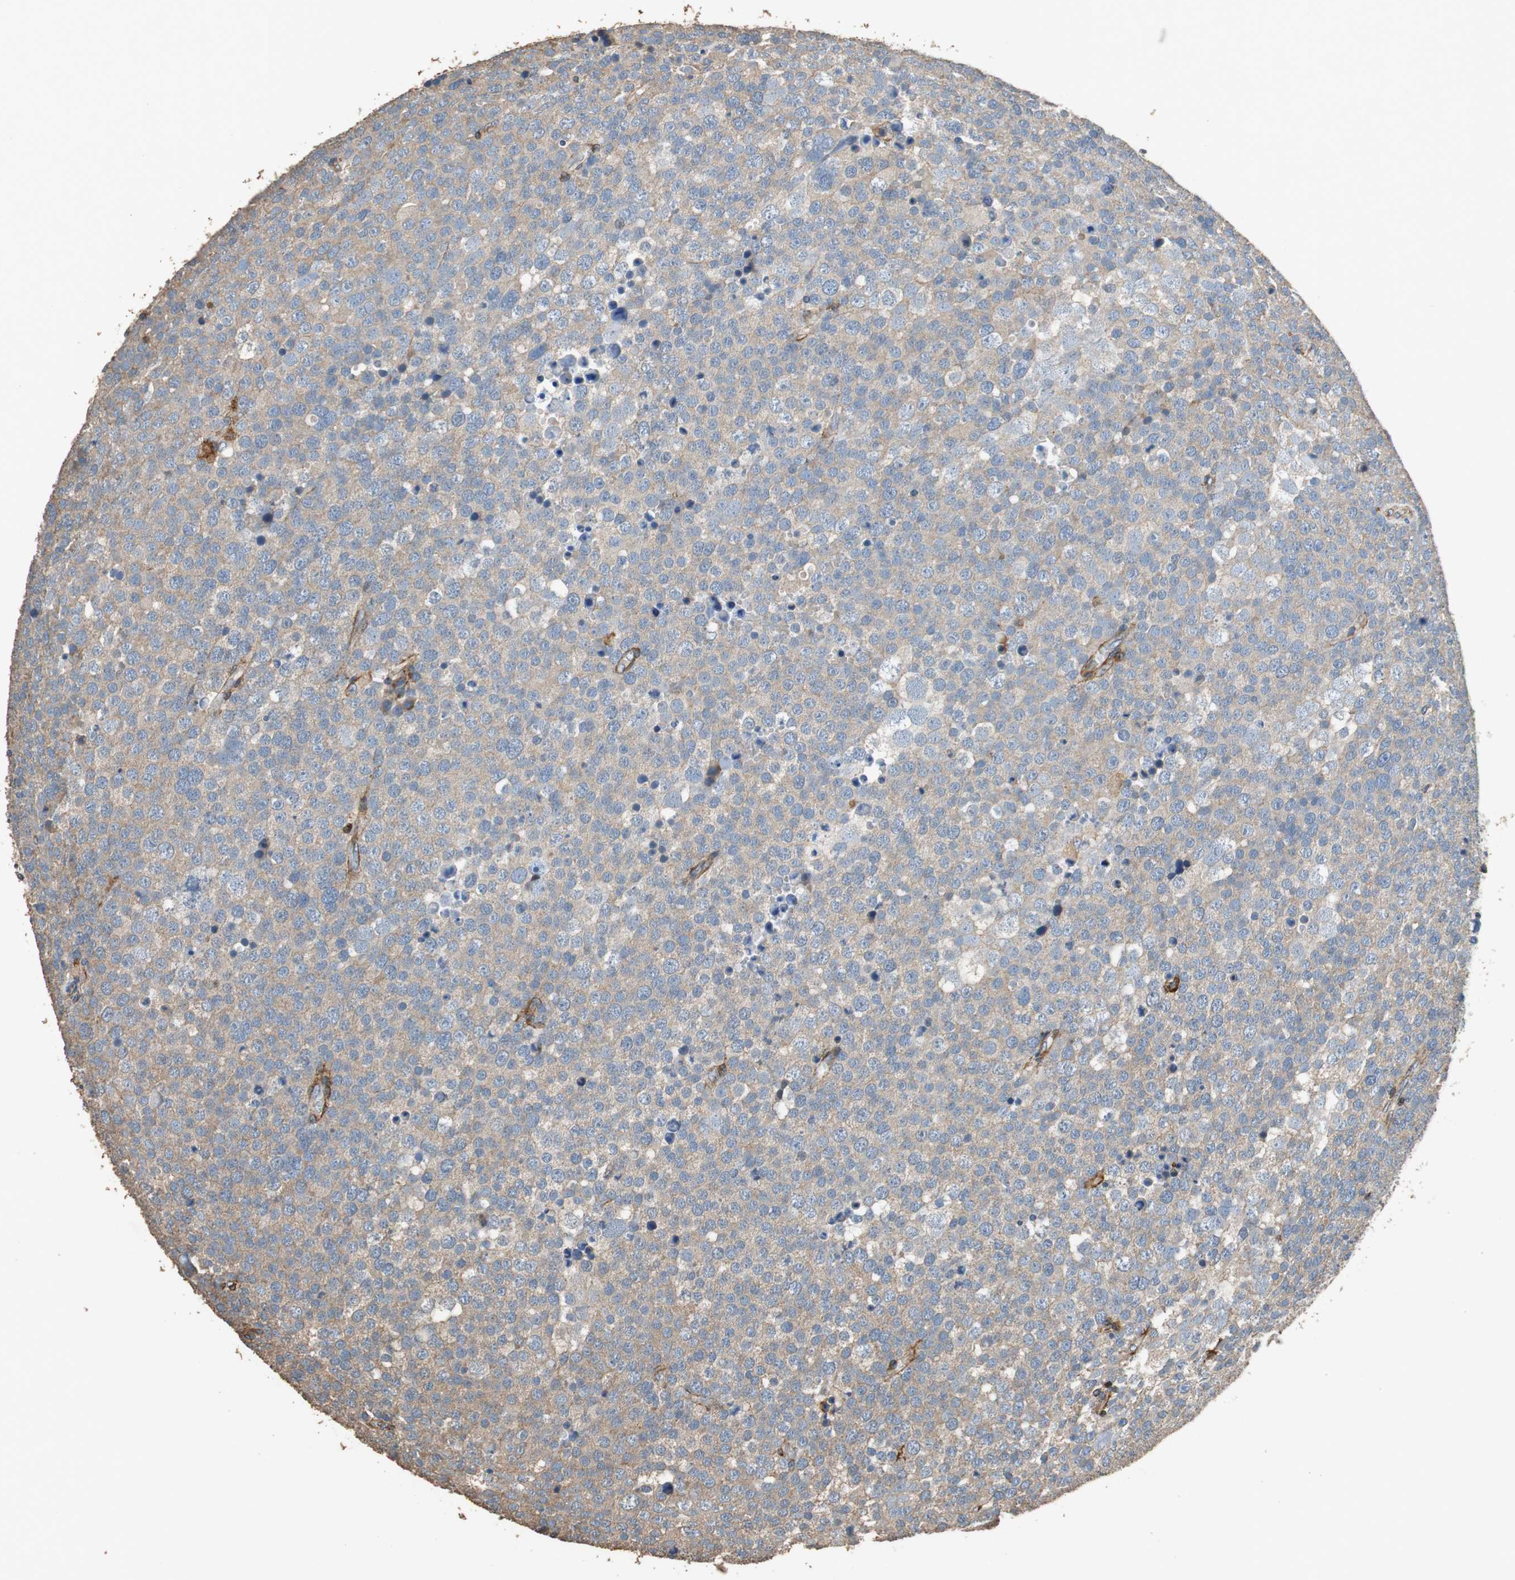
{"staining": {"intensity": "weak", "quantity": ">75%", "location": "cytoplasmic/membranous"}, "tissue": "testis cancer", "cell_type": "Tumor cells", "image_type": "cancer", "snomed": [{"axis": "morphology", "description": "Seminoma, NOS"}, {"axis": "topography", "description": "Testis"}], "caption": "The image demonstrates a brown stain indicating the presence of a protein in the cytoplasmic/membranous of tumor cells in seminoma (testis).", "gene": "PRKRA", "patient": {"sex": "male", "age": 71}}